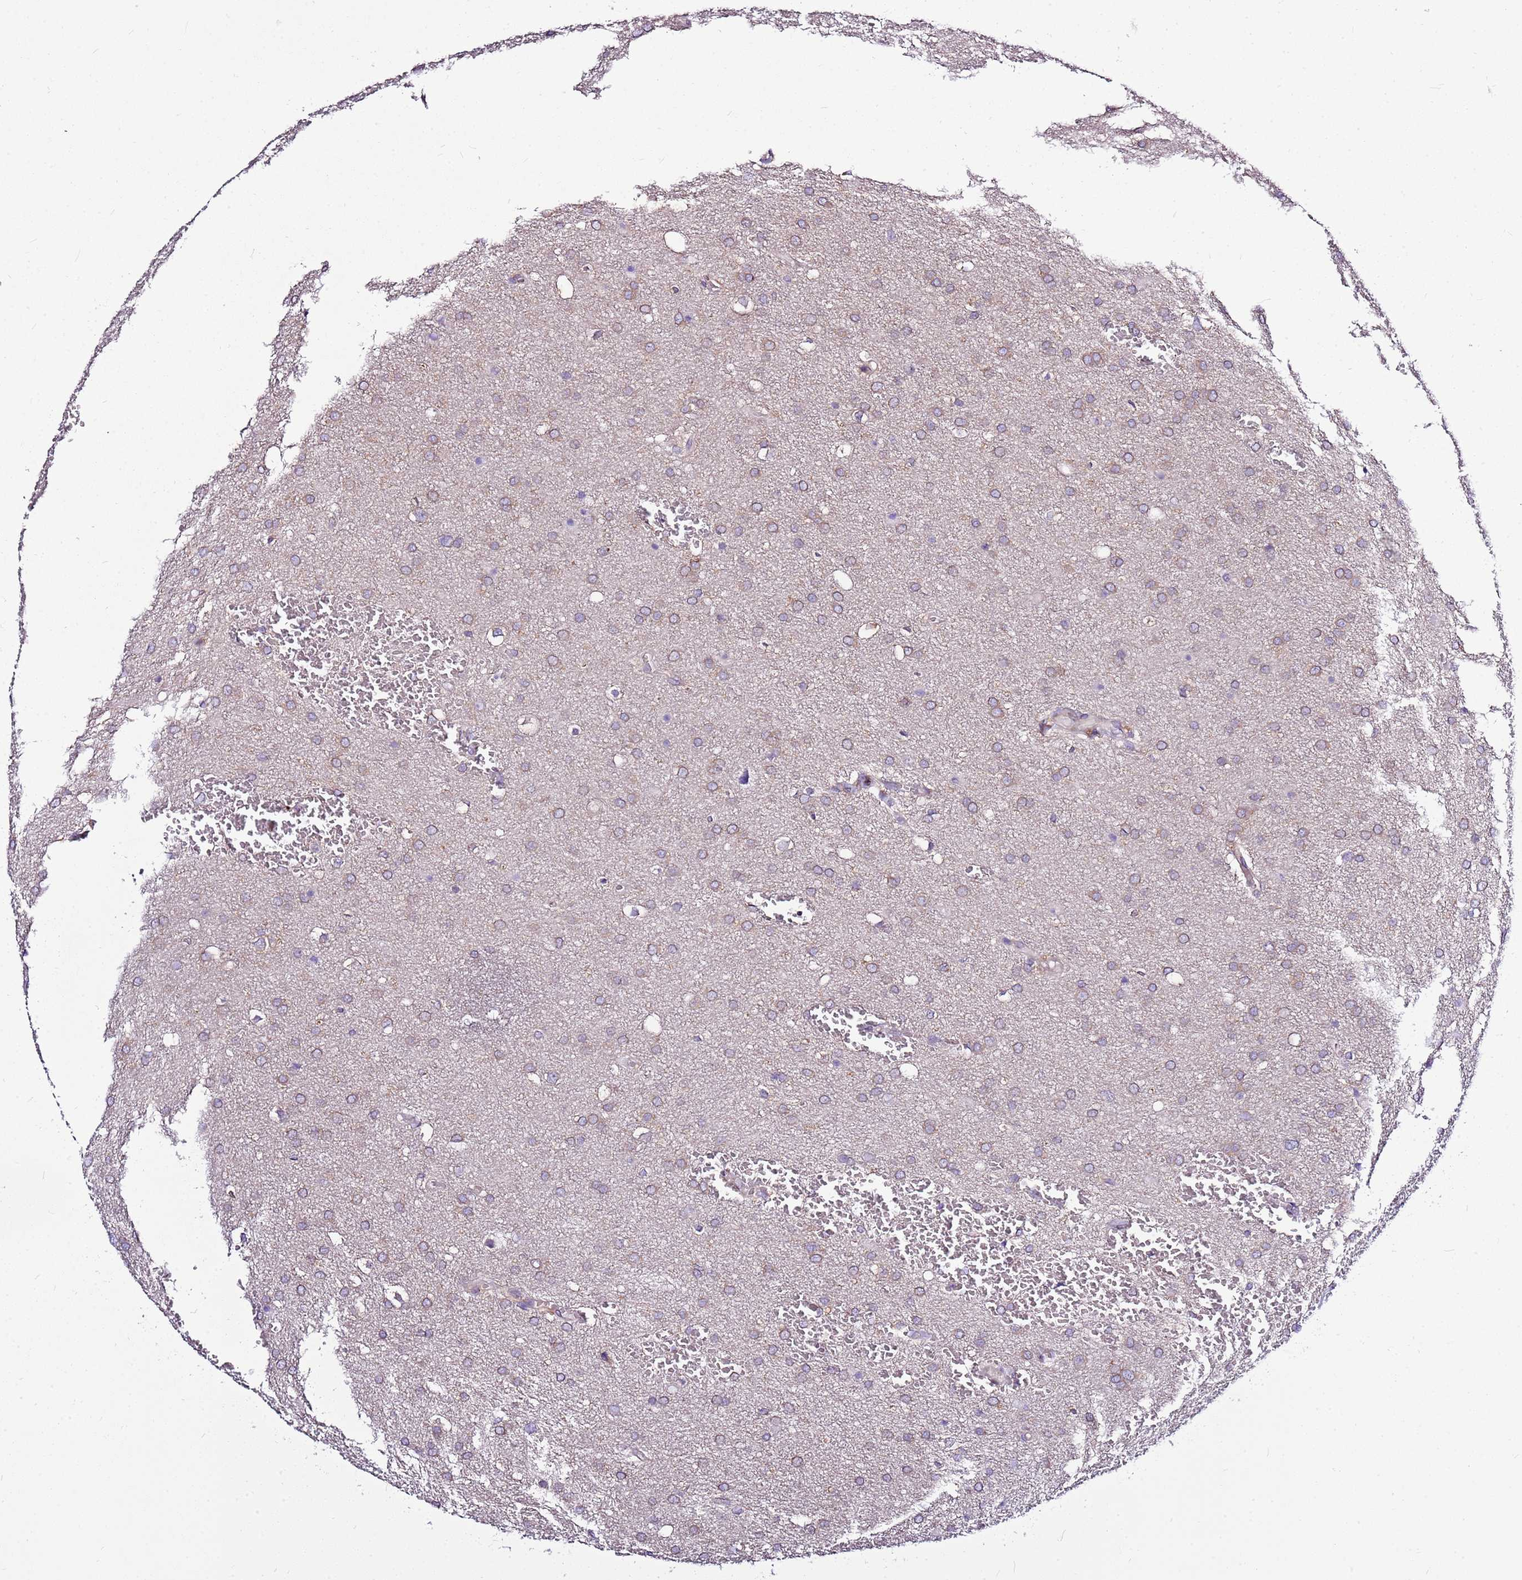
{"staining": {"intensity": "moderate", "quantity": "25%-75%", "location": "cytoplasmic/membranous"}, "tissue": "glioma", "cell_type": "Tumor cells", "image_type": "cancer", "snomed": [{"axis": "morphology", "description": "Glioma, malignant, Low grade"}, {"axis": "topography", "description": "Brain"}], "caption": "Tumor cells display medium levels of moderate cytoplasmic/membranous expression in about 25%-75% of cells in malignant glioma (low-grade).", "gene": "ATXN2L", "patient": {"sex": "female", "age": 32}}